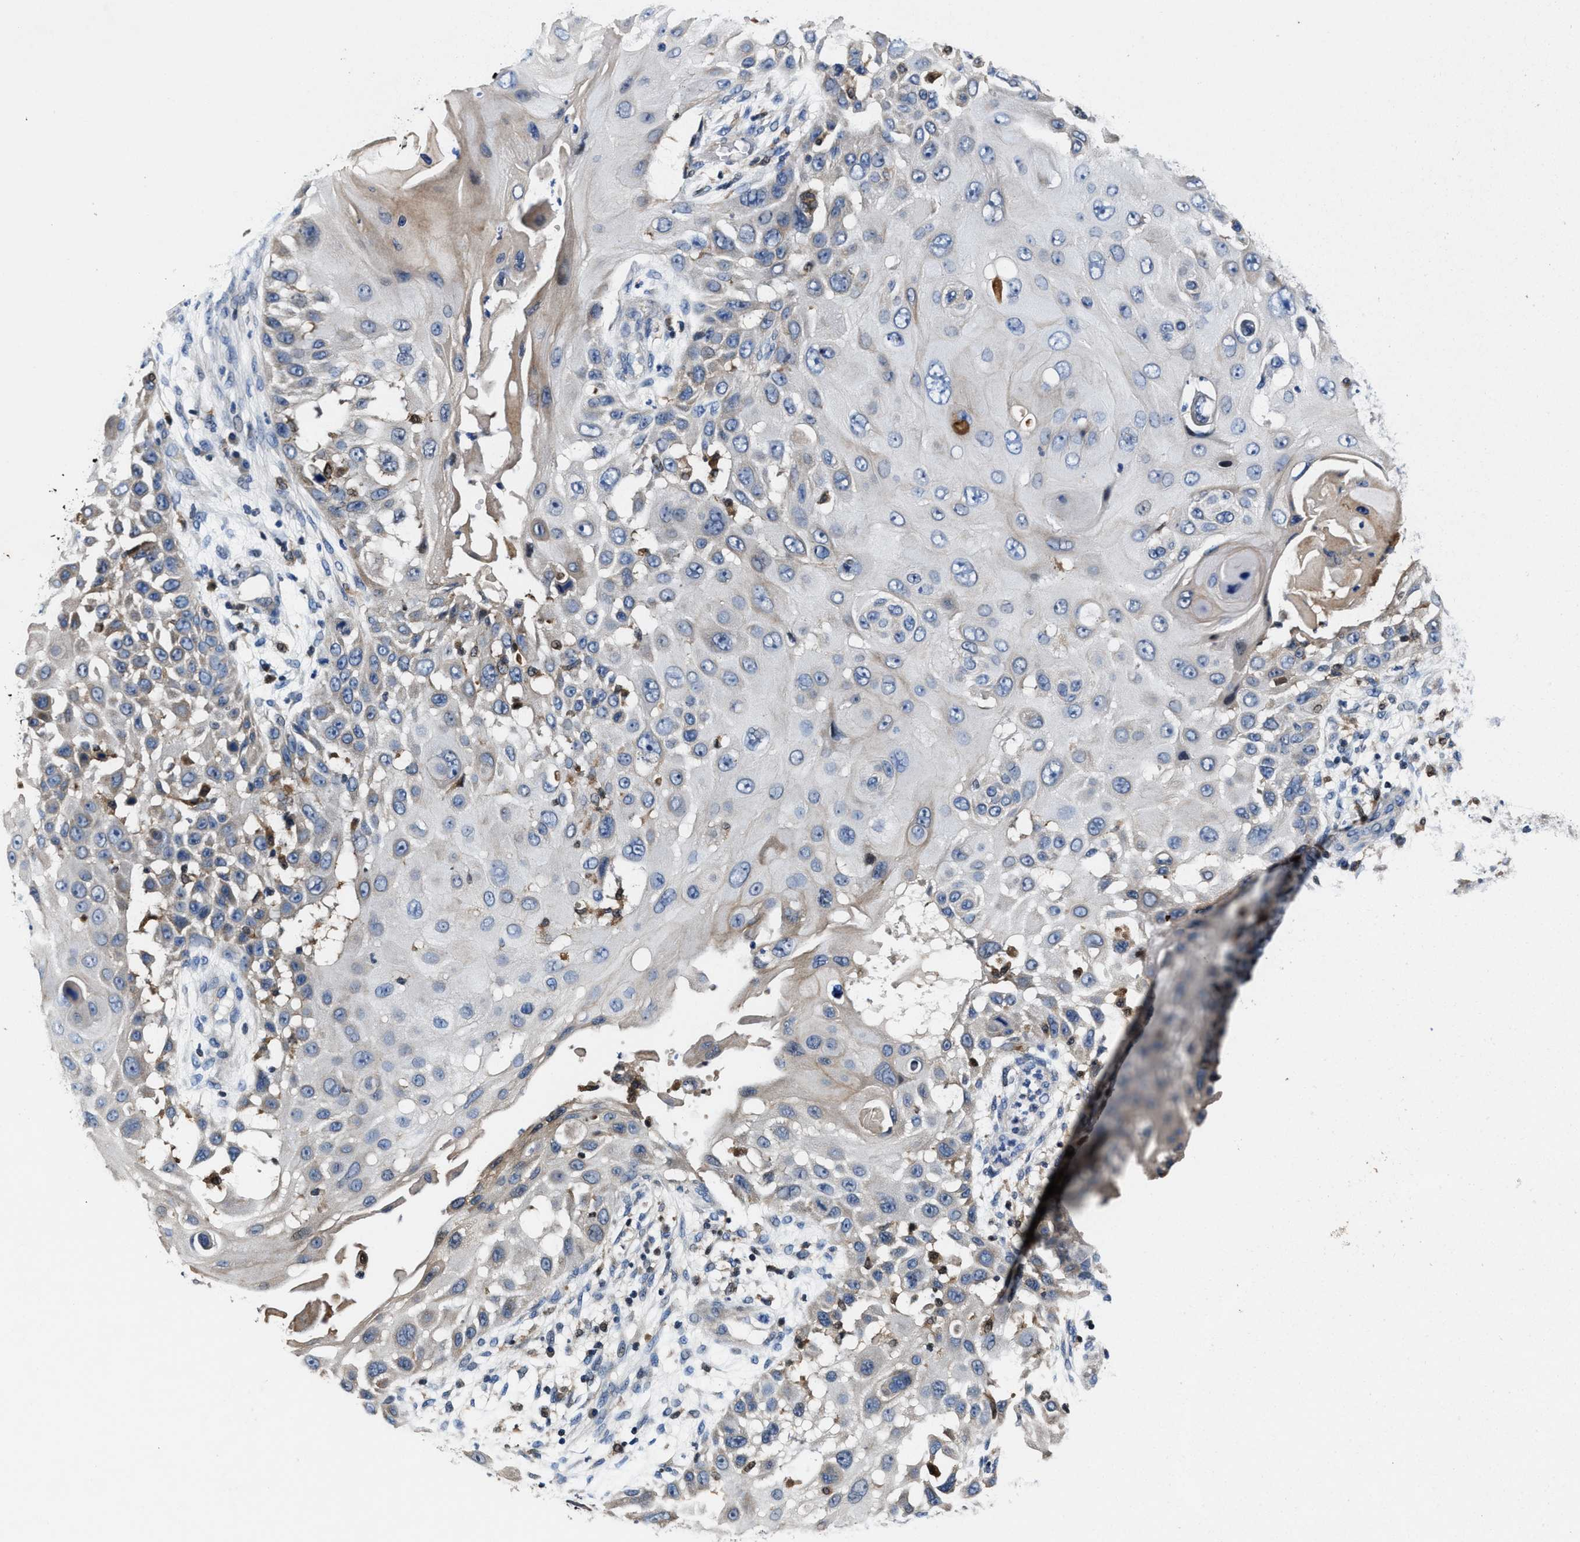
{"staining": {"intensity": "negative", "quantity": "none", "location": "none"}, "tissue": "skin cancer", "cell_type": "Tumor cells", "image_type": "cancer", "snomed": [{"axis": "morphology", "description": "Squamous cell carcinoma, NOS"}, {"axis": "topography", "description": "Skin"}], "caption": "Tumor cells are negative for brown protein staining in skin cancer (squamous cell carcinoma).", "gene": "RGS10", "patient": {"sex": "female", "age": 44}}